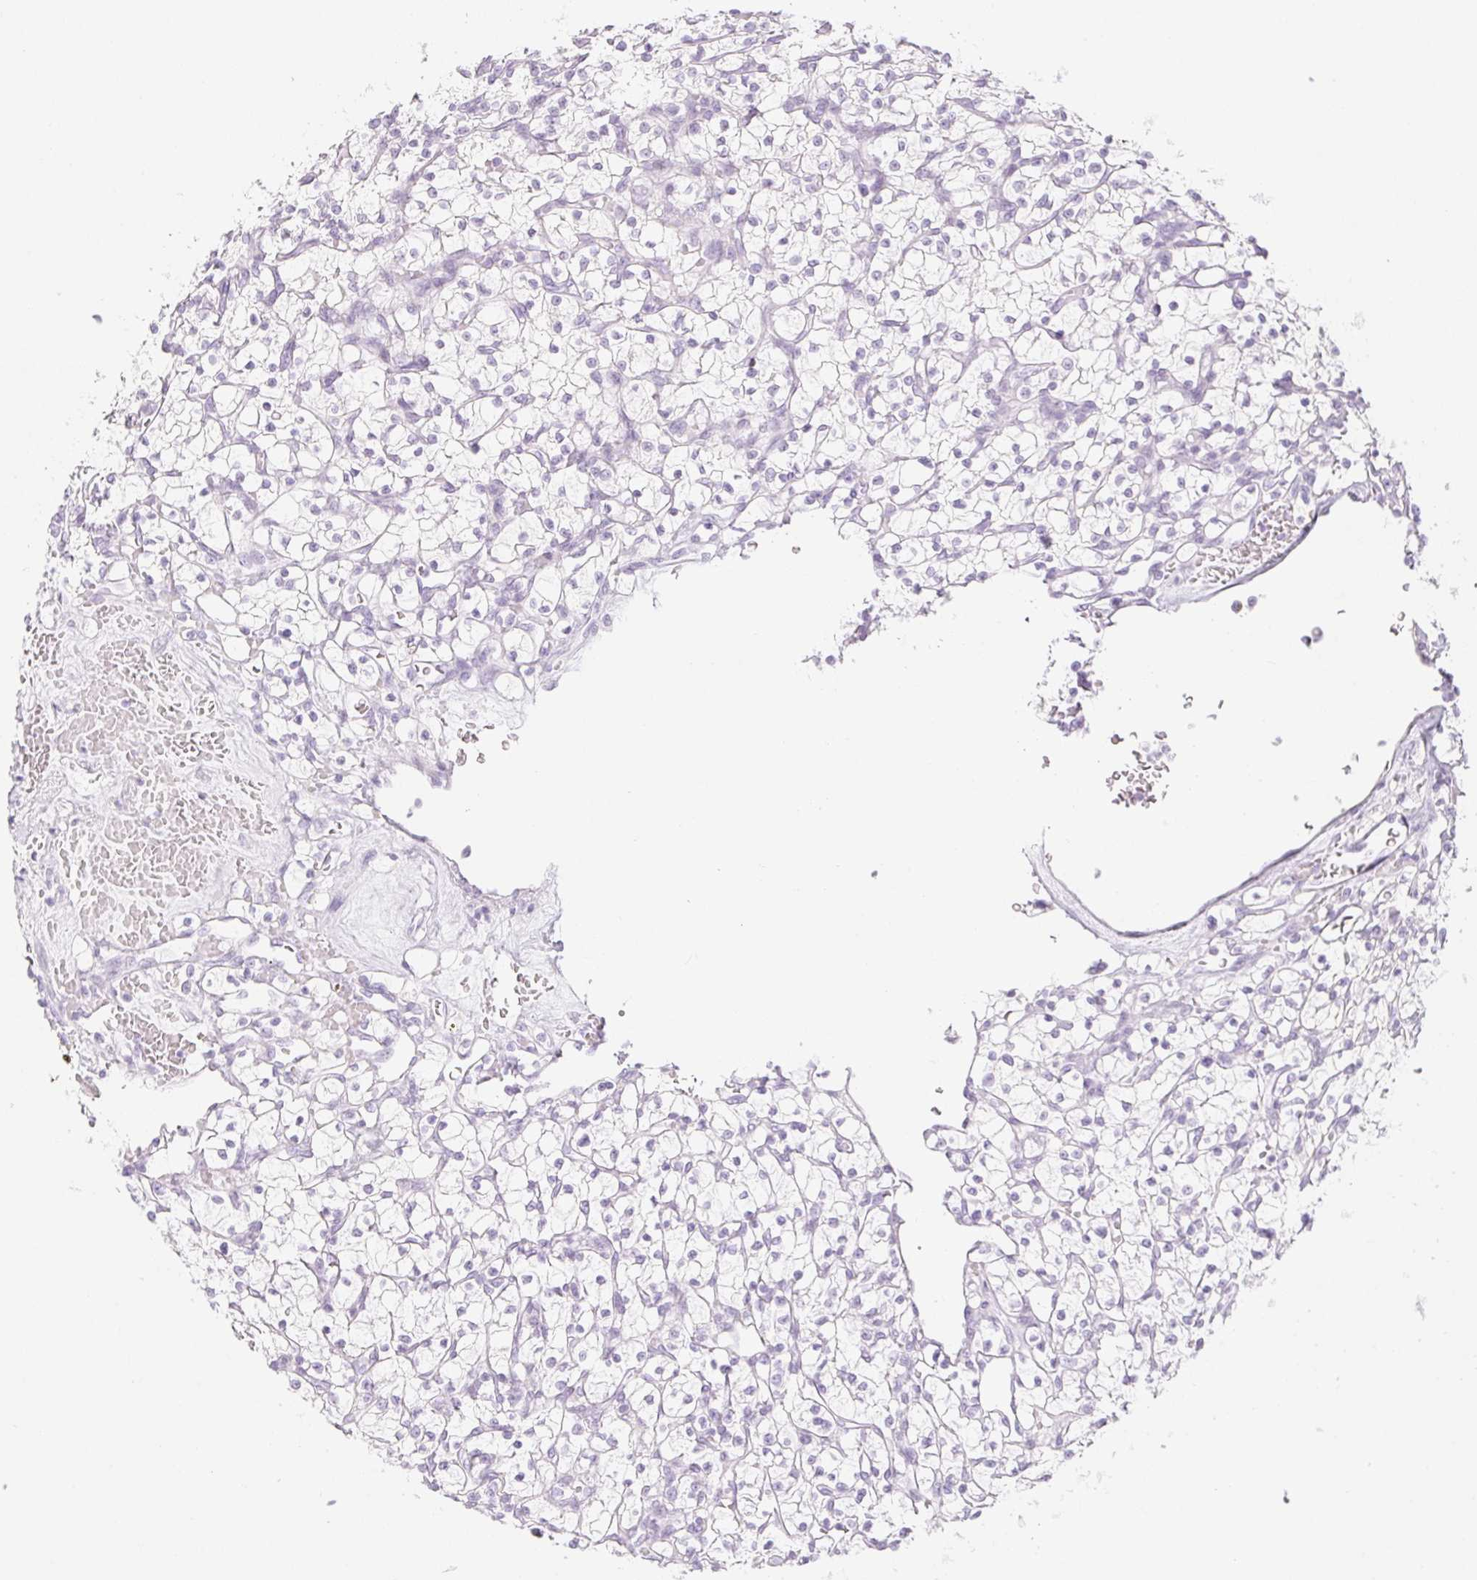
{"staining": {"intensity": "negative", "quantity": "none", "location": "none"}, "tissue": "renal cancer", "cell_type": "Tumor cells", "image_type": "cancer", "snomed": [{"axis": "morphology", "description": "Adenocarcinoma, NOS"}, {"axis": "topography", "description": "Kidney"}], "caption": "Tumor cells are negative for protein expression in human adenocarcinoma (renal).", "gene": "SPRR3", "patient": {"sex": "female", "age": 64}}